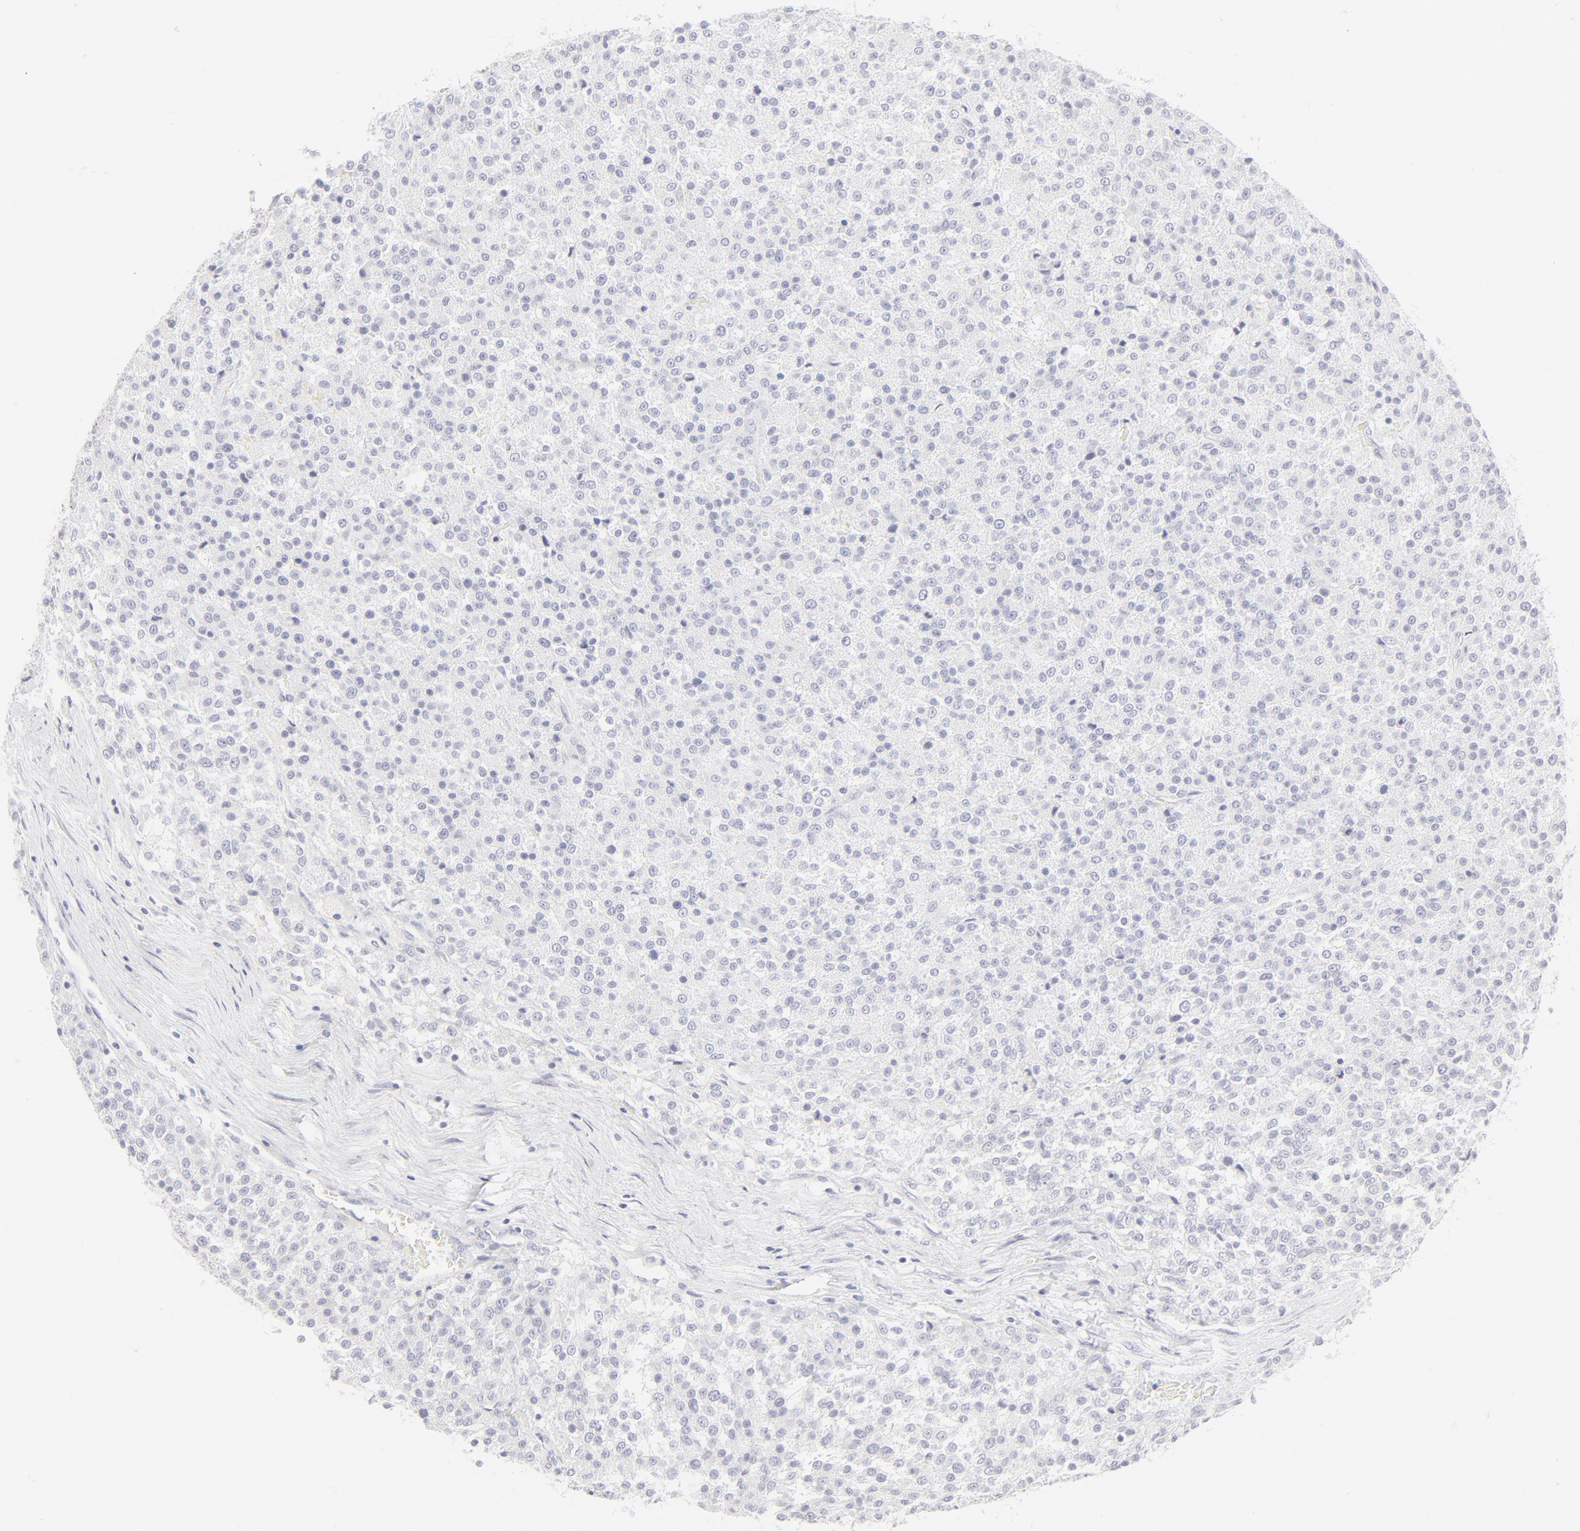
{"staining": {"intensity": "negative", "quantity": "none", "location": "none"}, "tissue": "testis cancer", "cell_type": "Tumor cells", "image_type": "cancer", "snomed": [{"axis": "morphology", "description": "Seminoma, NOS"}, {"axis": "topography", "description": "Testis"}], "caption": "A high-resolution histopathology image shows immunohistochemistry staining of testis cancer (seminoma), which exhibits no significant expression in tumor cells.", "gene": "ELF3", "patient": {"sex": "male", "age": 59}}